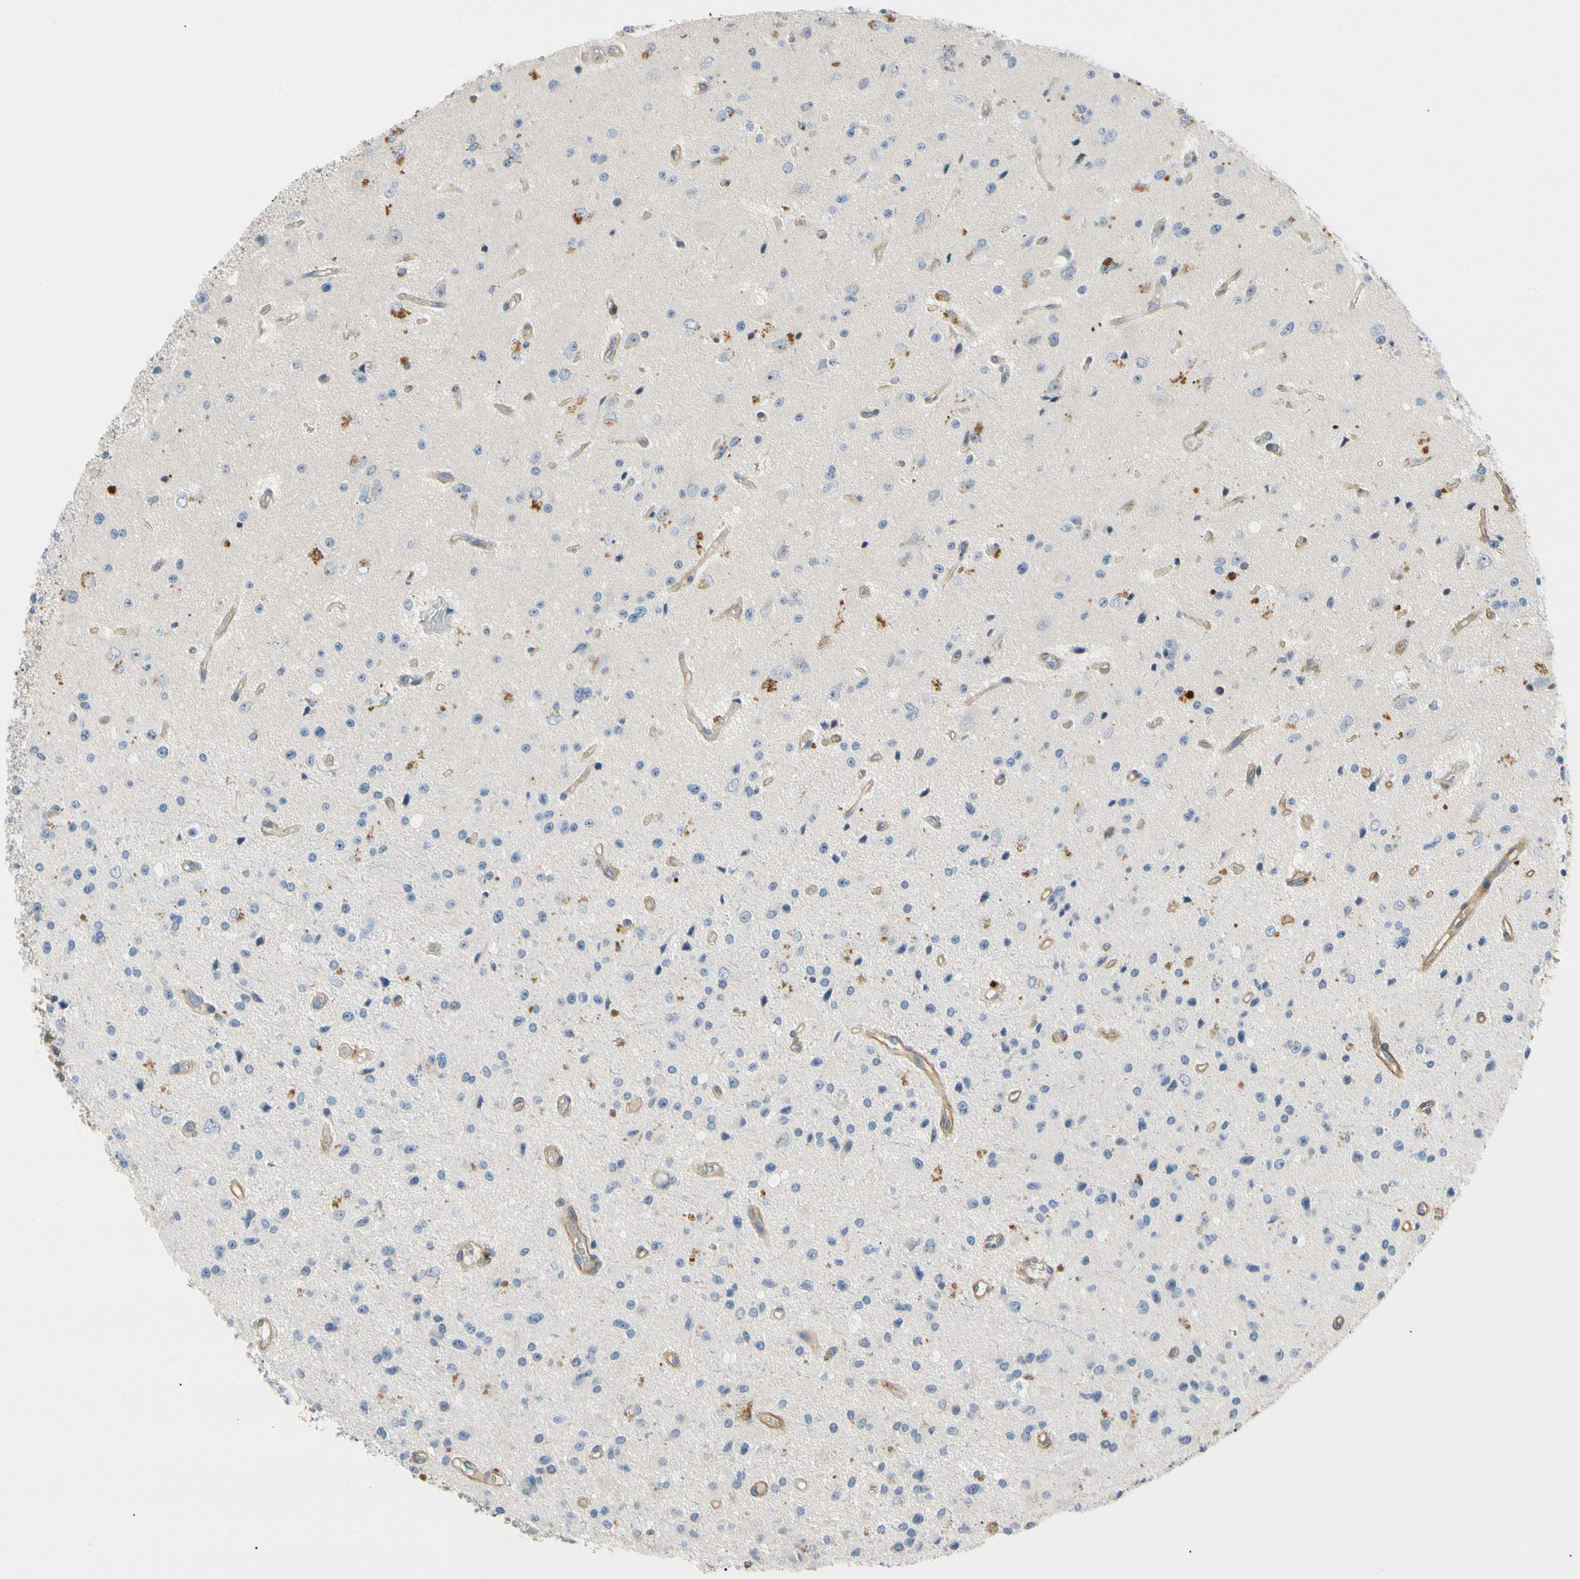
{"staining": {"intensity": "negative", "quantity": "none", "location": "none"}, "tissue": "glioma", "cell_type": "Tumor cells", "image_type": "cancer", "snomed": [{"axis": "morphology", "description": "Glioma, malignant, Low grade"}, {"axis": "topography", "description": "Brain"}], "caption": "This is an immunohistochemistry histopathology image of human glioma. There is no staining in tumor cells.", "gene": "TNFRSF18", "patient": {"sex": "male", "age": 58}}